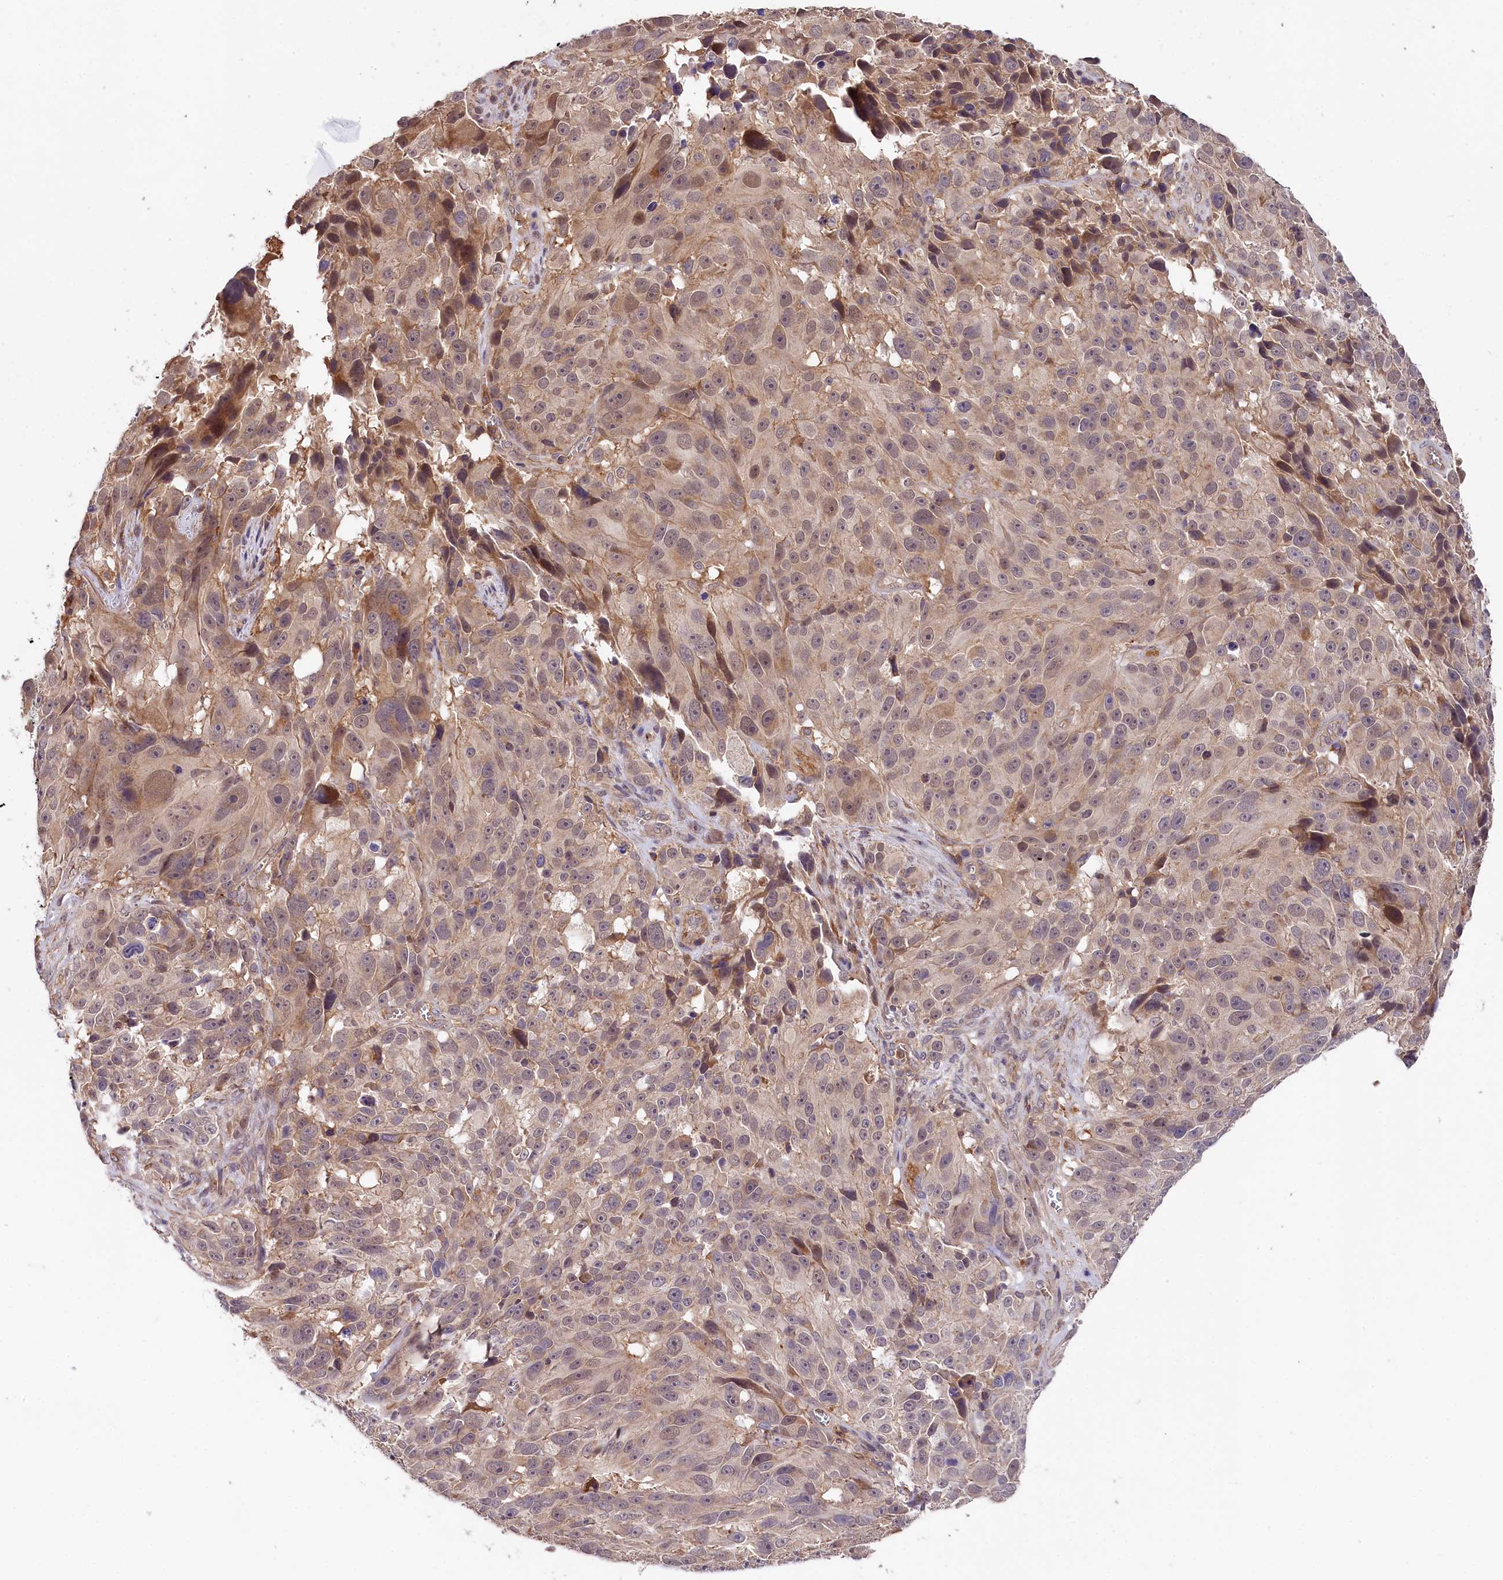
{"staining": {"intensity": "moderate", "quantity": "<25%", "location": "cytoplasmic/membranous,nuclear"}, "tissue": "melanoma", "cell_type": "Tumor cells", "image_type": "cancer", "snomed": [{"axis": "morphology", "description": "Malignant melanoma, NOS"}, {"axis": "topography", "description": "Skin"}], "caption": "Immunohistochemical staining of human malignant melanoma exhibits moderate cytoplasmic/membranous and nuclear protein staining in approximately <25% of tumor cells.", "gene": "SKIDA1", "patient": {"sex": "male", "age": 84}}